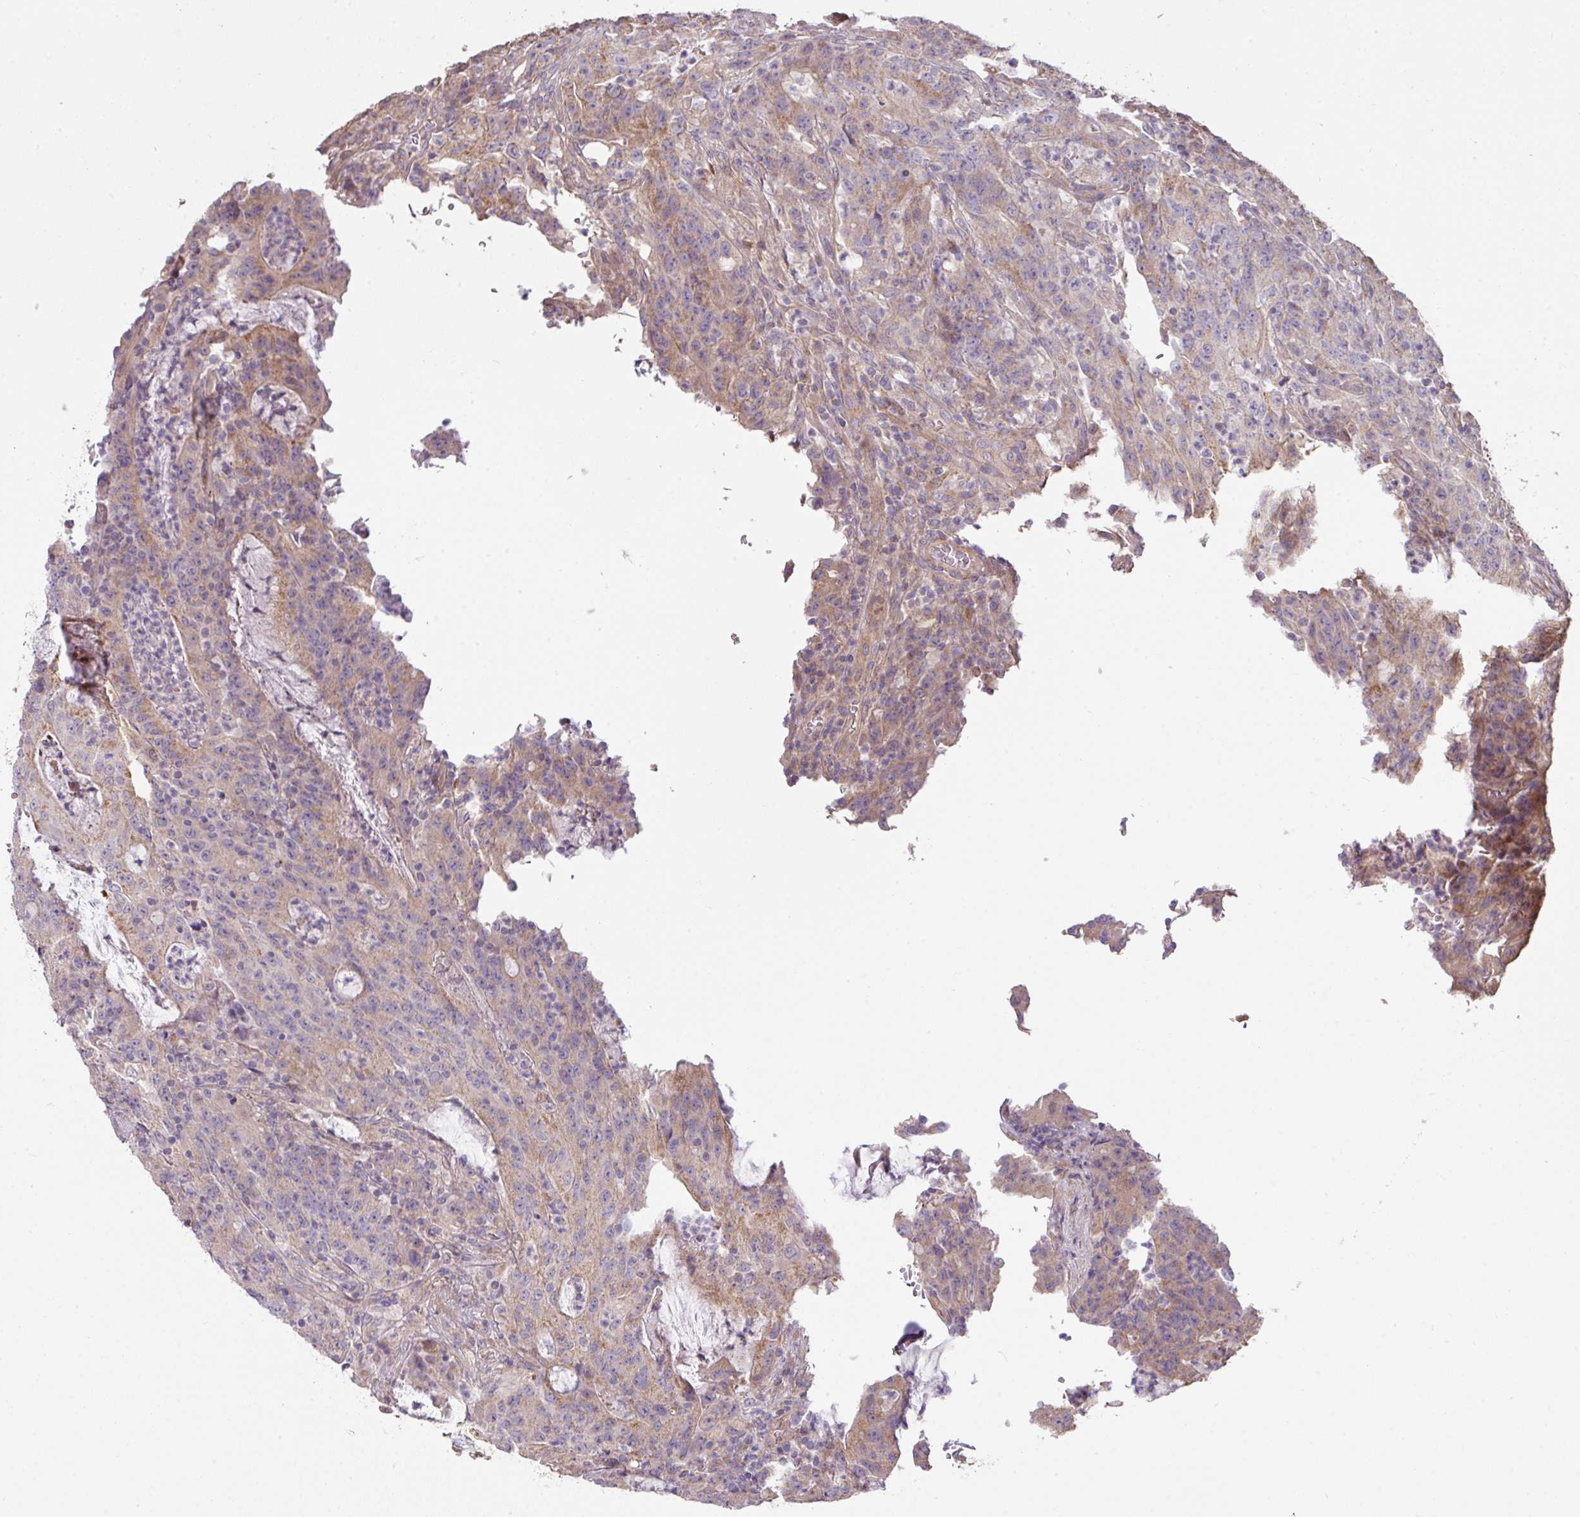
{"staining": {"intensity": "weak", "quantity": "25%-75%", "location": "cytoplasmic/membranous"}, "tissue": "colorectal cancer", "cell_type": "Tumor cells", "image_type": "cancer", "snomed": [{"axis": "morphology", "description": "Adenocarcinoma, NOS"}, {"axis": "topography", "description": "Colon"}], "caption": "Immunohistochemical staining of colorectal cancer (adenocarcinoma) reveals low levels of weak cytoplasmic/membranous protein positivity in approximately 25%-75% of tumor cells.", "gene": "STK35", "patient": {"sex": "male", "age": 83}}